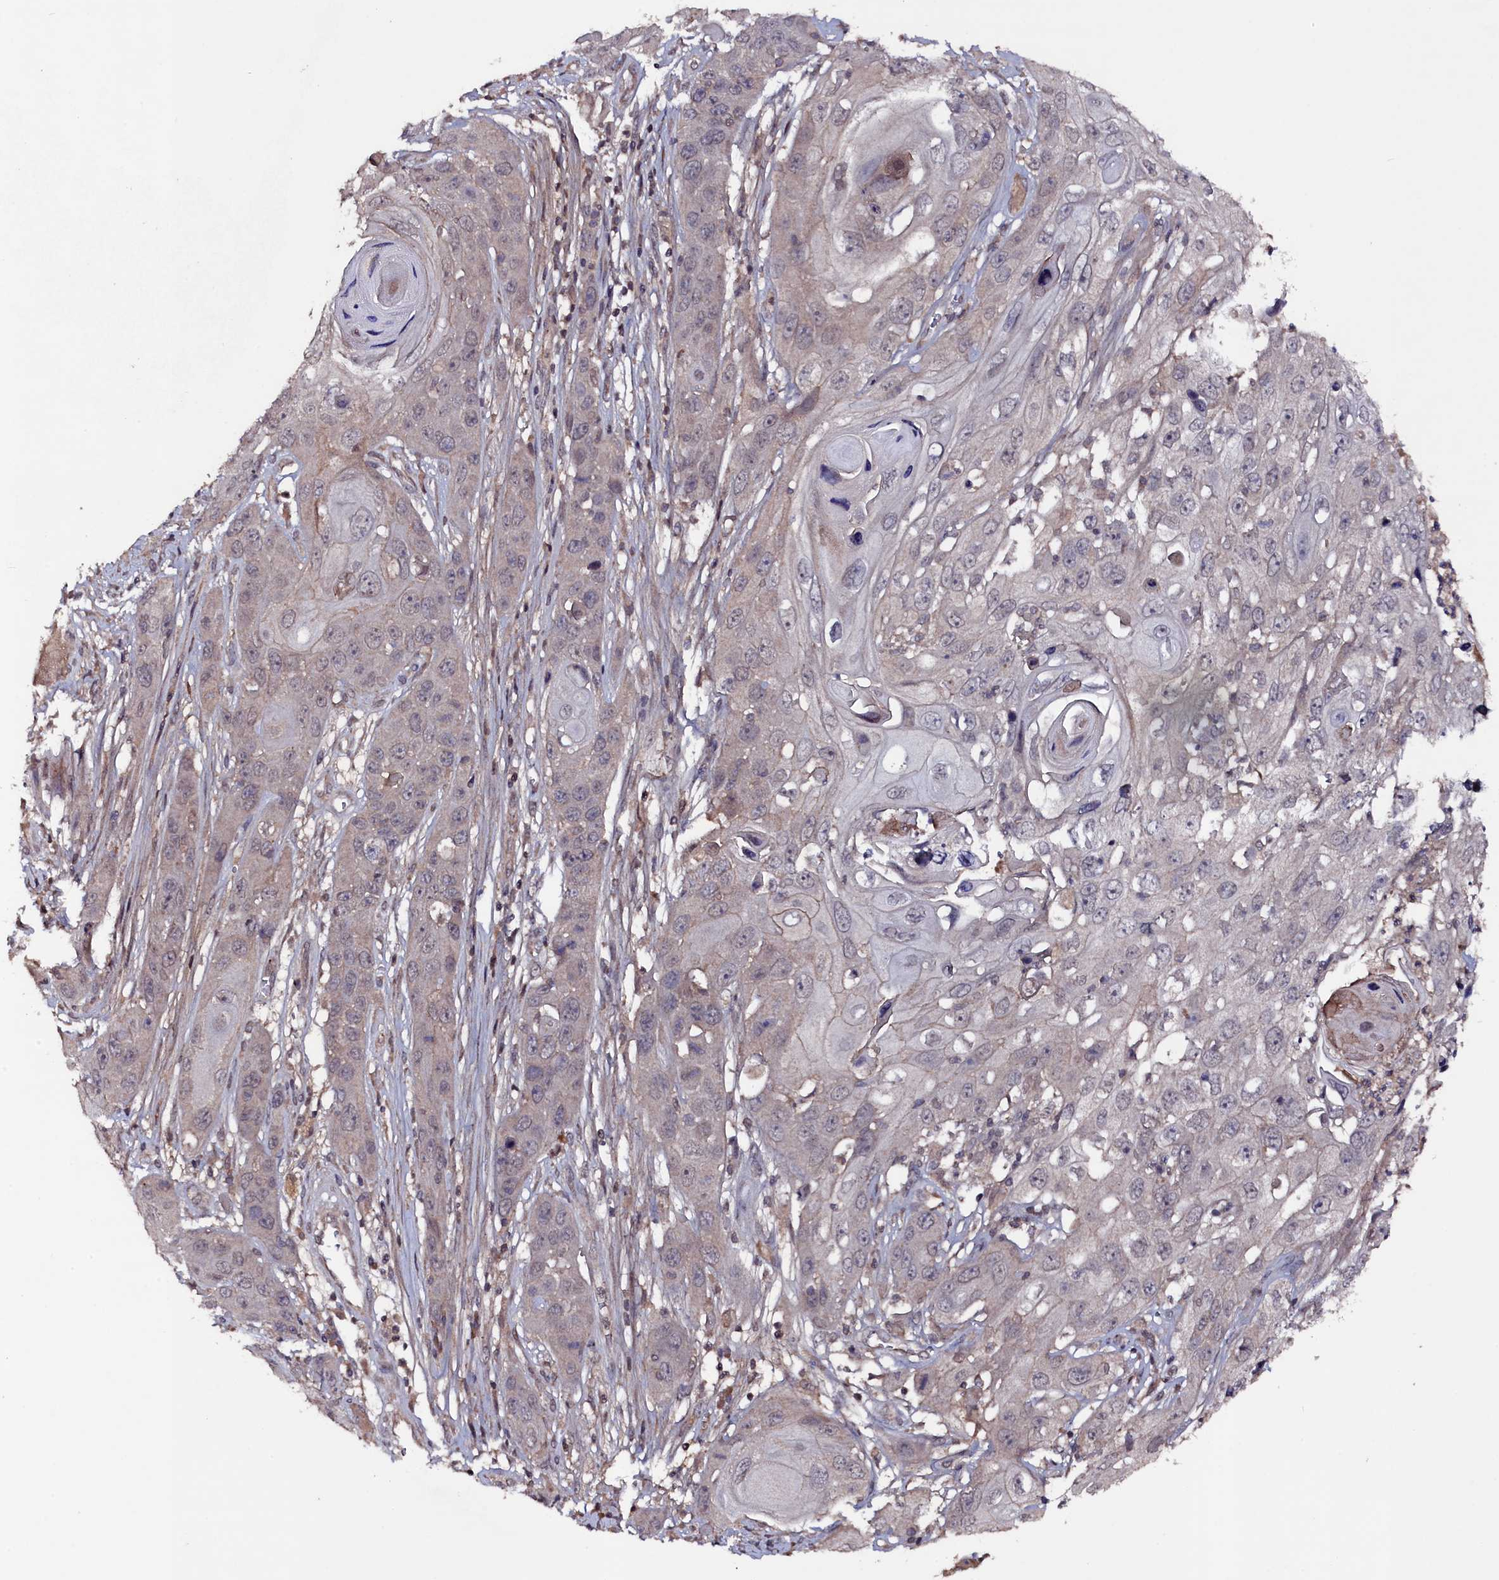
{"staining": {"intensity": "weak", "quantity": "<25%", "location": "cytoplasmic/membranous"}, "tissue": "skin cancer", "cell_type": "Tumor cells", "image_type": "cancer", "snomed": [{"axis": "morphology", "description": "Squamous cell carcinoma, NOS"}, {"axis": "topography", "description": "Skin"}], "caption": "Immunohistochemistry photomicrograph of neoplastic tissue: human skin cancer (squamous cell carcinoma) stained with DAB reveals no significant protein staining in tumor cells. (IHC, brightfield microscopy, high magnification).", "gene": "TMC5", "patient": {"sex": "male", "age": 55}}